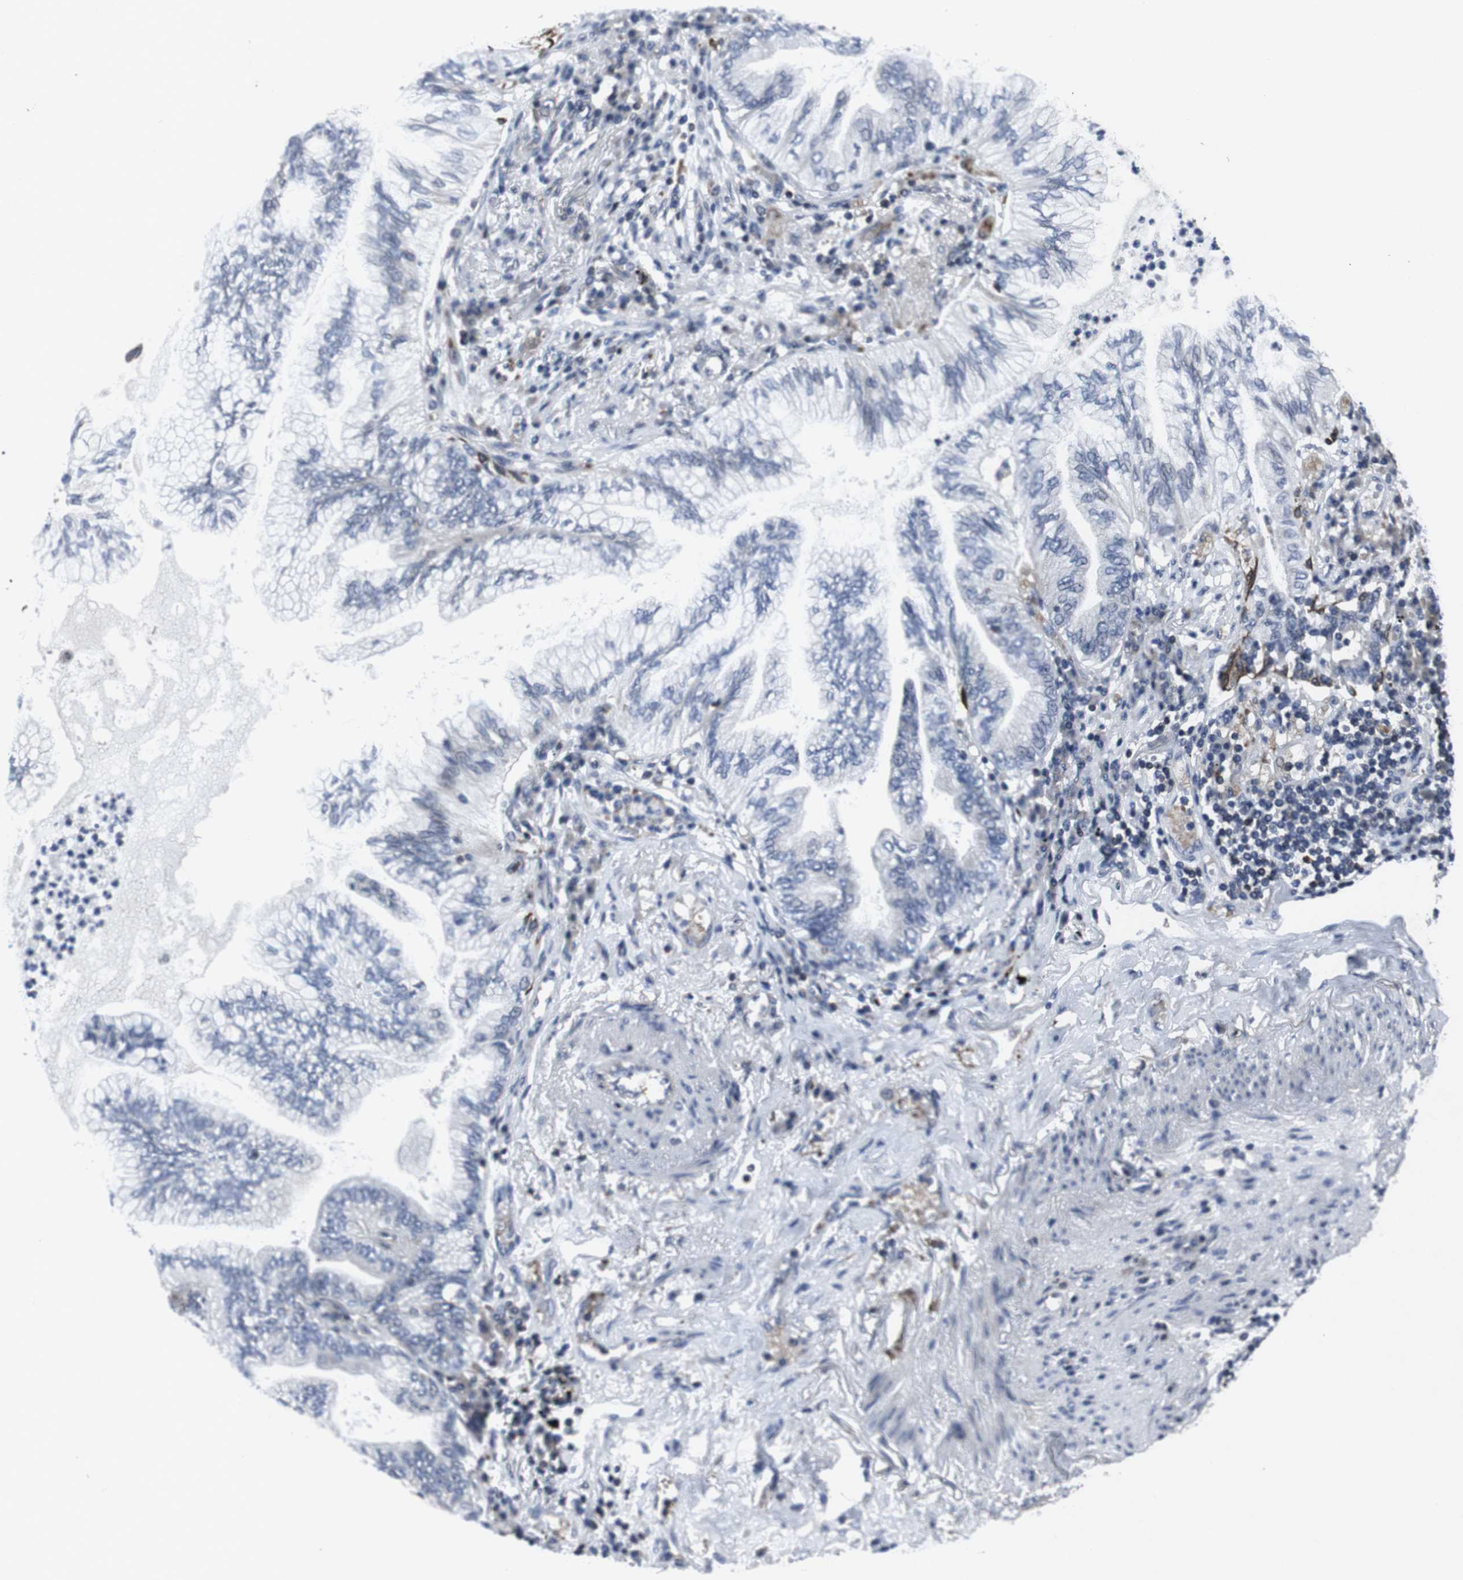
{"staining": {"intensity": "negative", "quantity": "none", "location": "none"}, "tissue": "lung cancer", "cell_type": "Tumor cells", "image_type": "cancer", "snomed": [{"axis": "morphology", "description": "Normal tissue, NOS"}, {"axis": "morphology", "description": "Adenocarcinoma, NOS"}, {"axis": "topography", "description": "Bronchus"}, {"axis": "topography", "description": "Lung"}], "caption": "Tumor cells show no significant protein positivity in adenocarcinoma (lung).", "gene": "STAT4", "patient": {"sex": "female", "age": 70}}